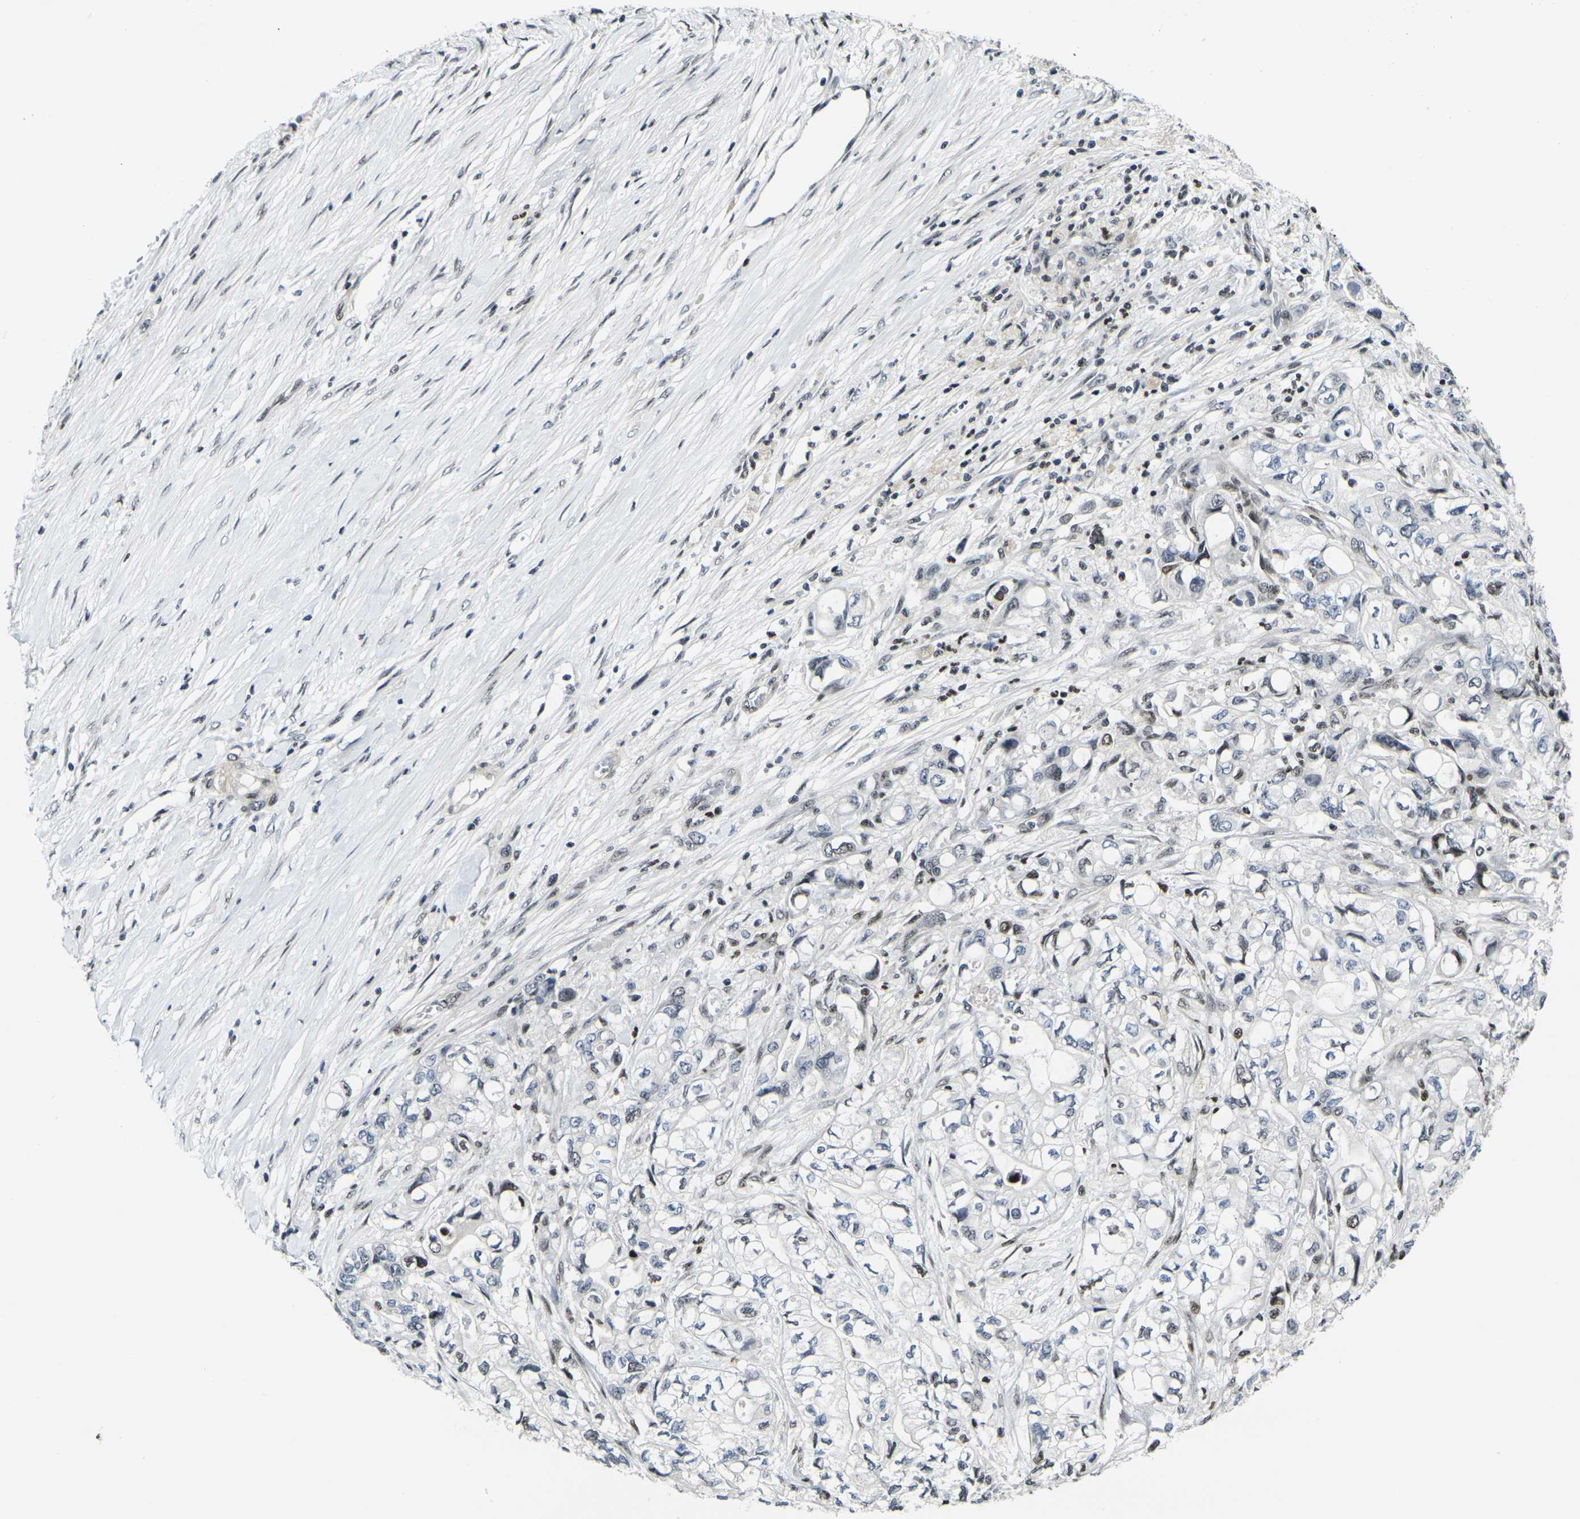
{"staining": {"intensity": "weak", "quantity": "<25%", "location": "nuclear"}, "tissue": "pancreatic cancer", "cell_type": "Tumor cells", "image_type": "cancer", "snomed": [{"axis": "morphology", "description": "Adenocarcinoma, NOS"}, {"axis": "topography", "description": "Pancreas"}], "caption": "Immunohistochemistry of human pancreatic adenocarcinoma demonstrates no expression in tumor cells.", "gene": "H1-10", "patient": {"sex": "male", "age": 79}}